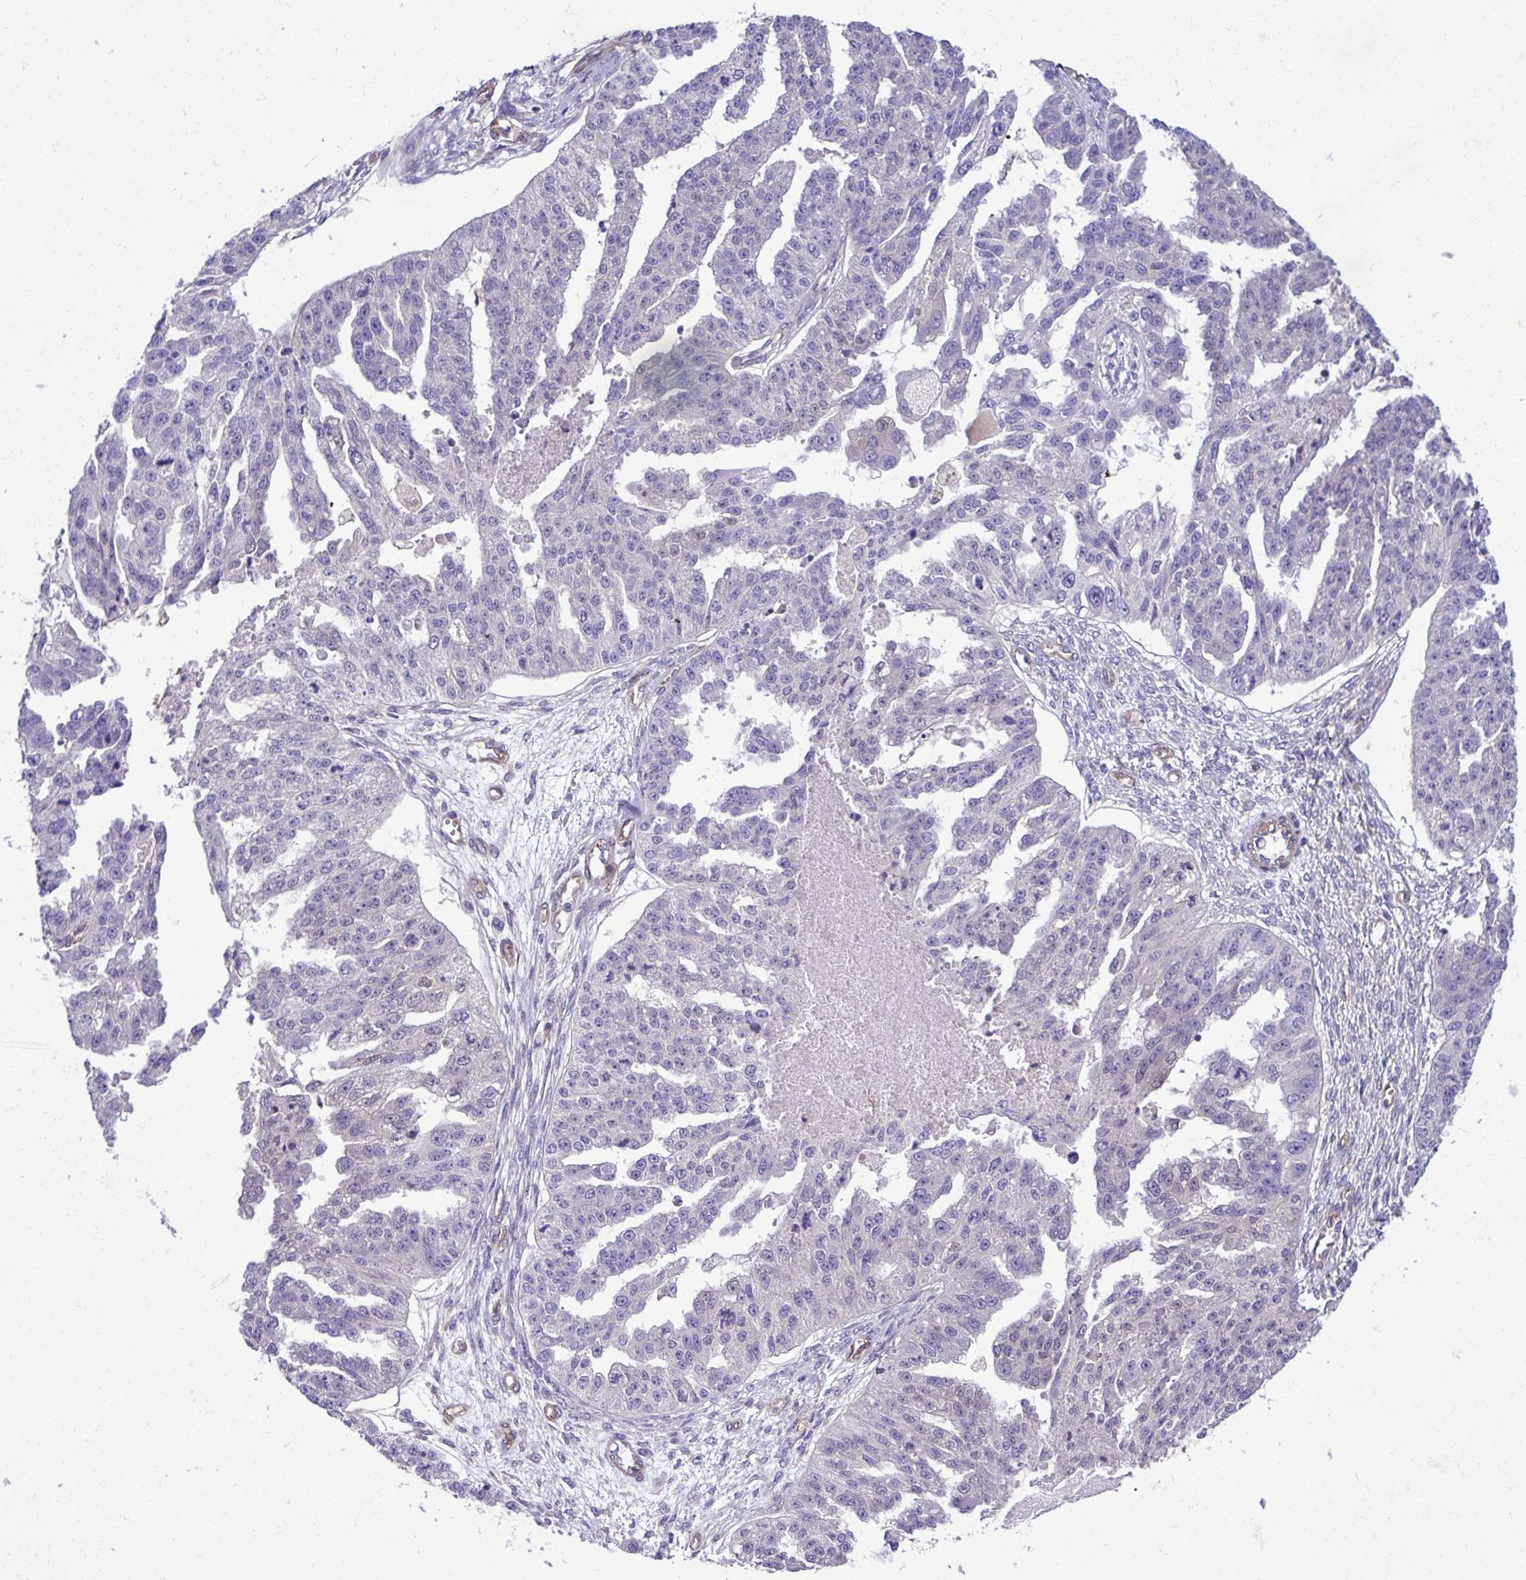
{"staining": {"intensity": "negative", "quantity": "none", "location": "none"}, "tissue": "ovarian cancer", "cell_type": "Tumor cells", "image_type": "cancer", "snomed": [{"axis": "morphology", "description": "Cystadenocarcinoma, serous, NOS"}, {"axis": "topography", "description": "Ovary"}], "caption": "Tumor cells are negative for brown protein staining in serous cystadenocarcinoma (ovarian).", "gene": "TRIM52", "patient": {"sex": "female", "age": 58}}